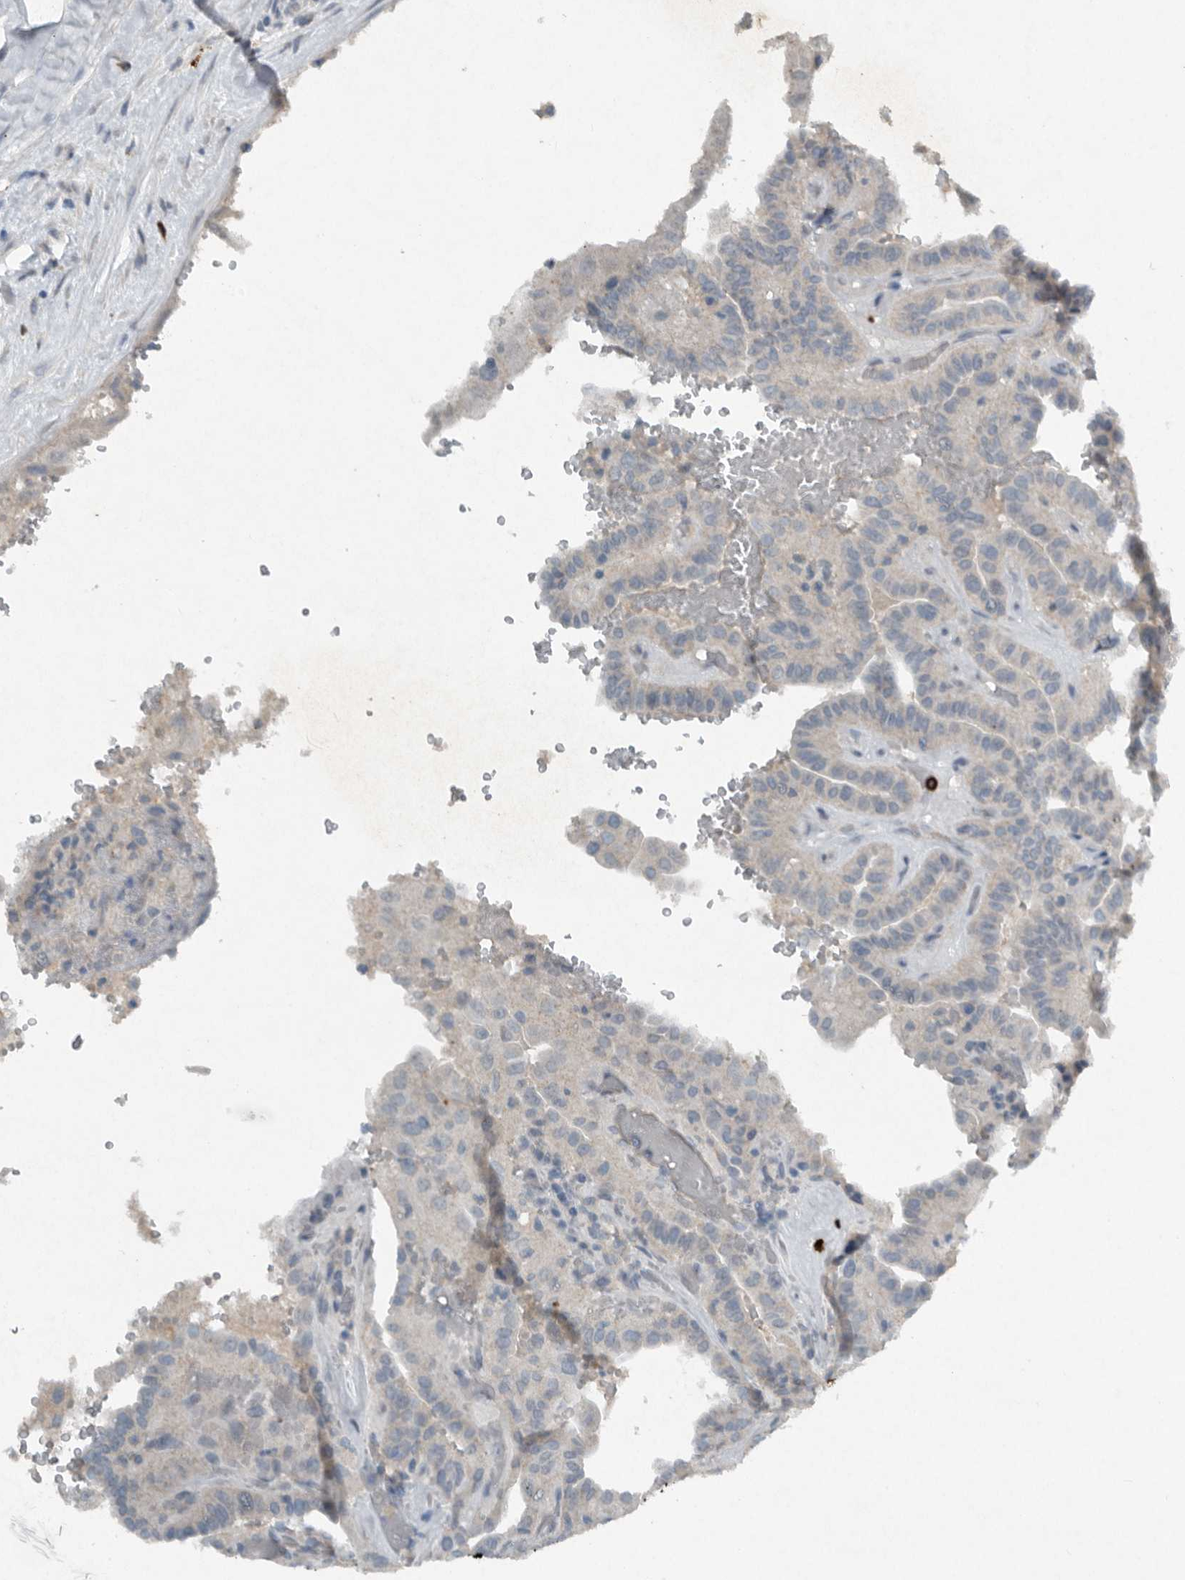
{"staining": {"intensity": "negative", "quantity": "none", "location": "none"}, "tissue": "thyroid cancer", "cell_type": "Tumor cells", "image_type": "cancer", "snomed": [{"axis": "morphology", "description": "Papillary adenocarcinoma, NOS"}, {"axis": "topography", "description": "Thyroid gland"}], "caption": "This micrograph is of thyroid cancer (papillary adenocarcinoma) stained with immunohistochemistry (IHC) to label a protein in brown with the nuclei are counter-stained blue. There is no staining in tumor cells.", "gene": "IL20", "patient": {"sex": "male", "age": 77}}